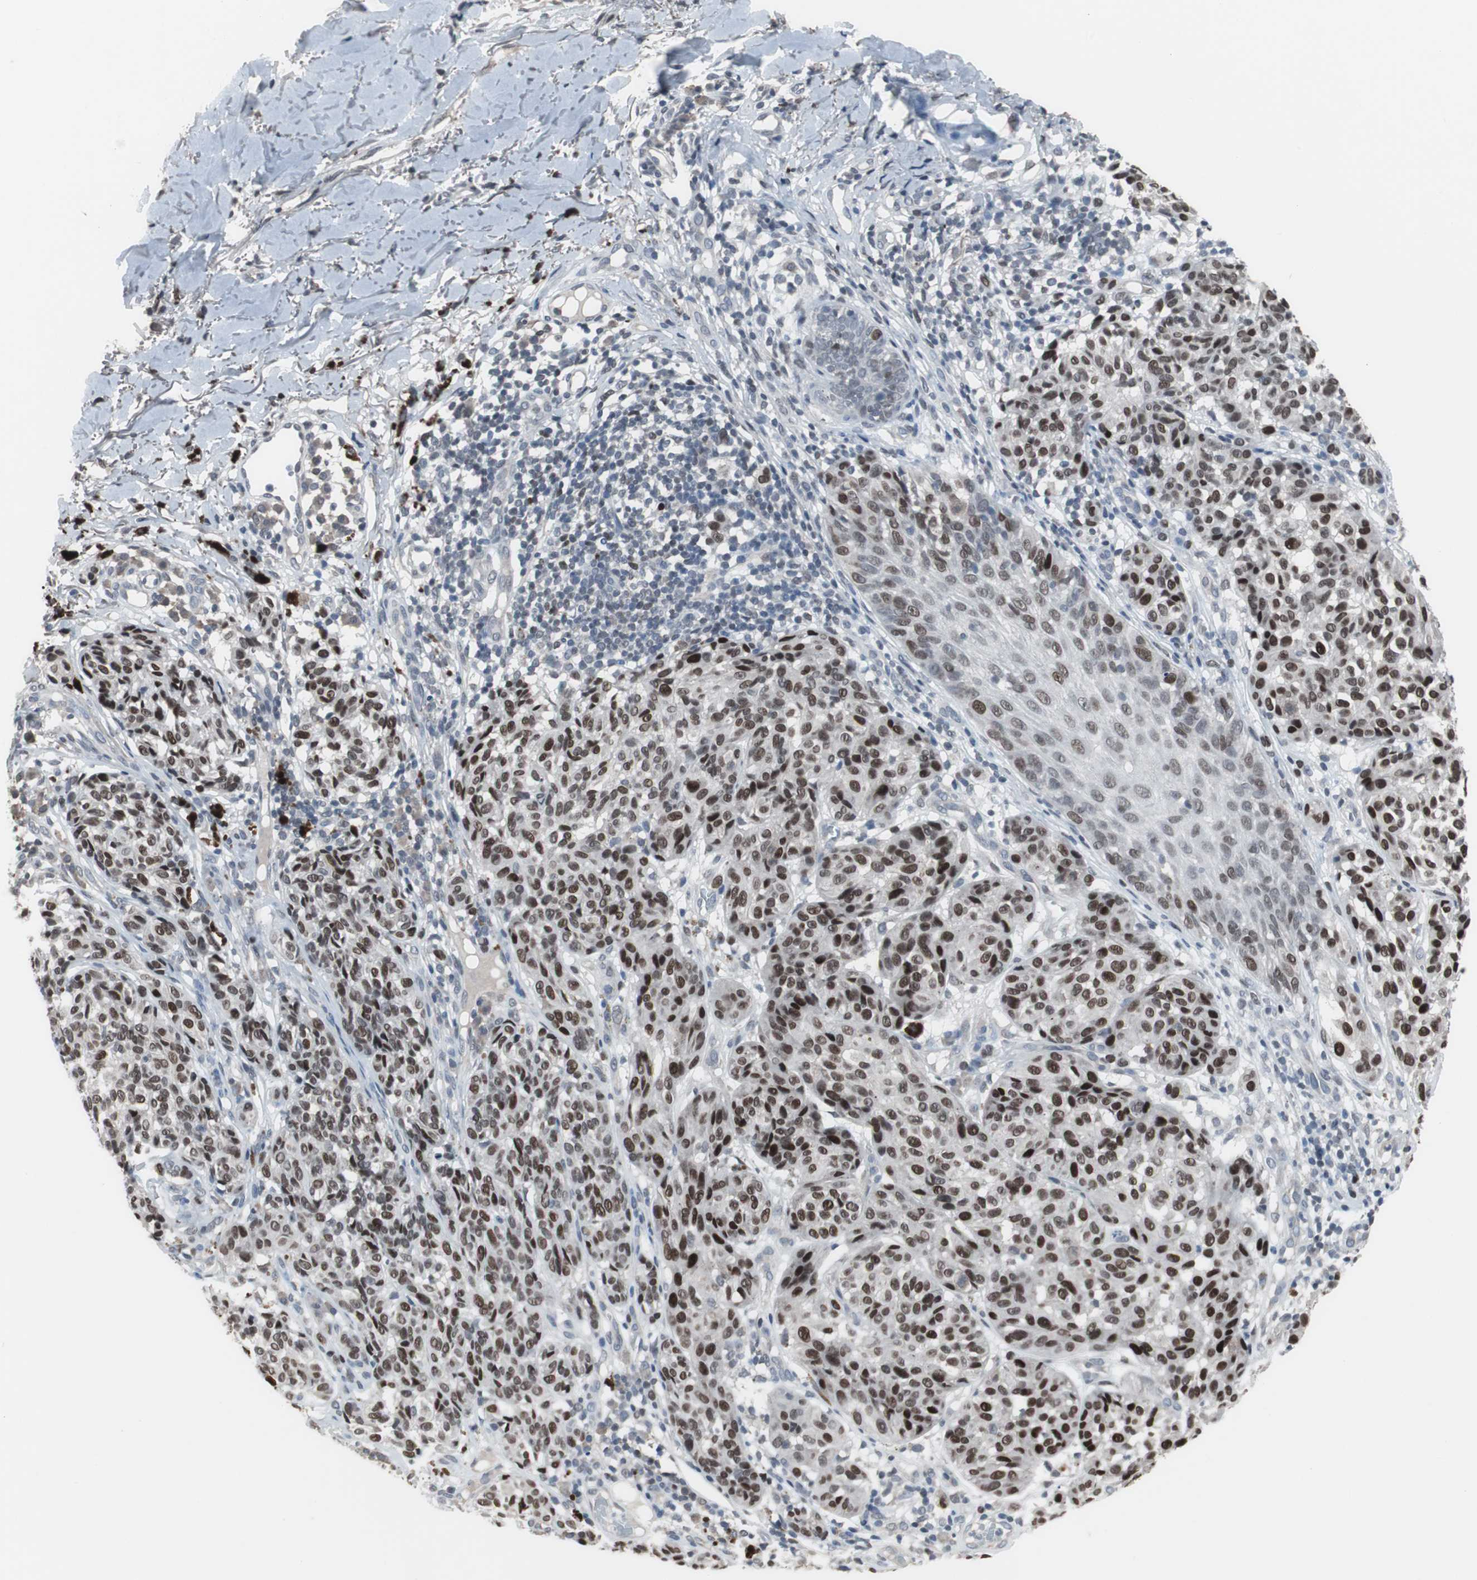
{"staining": {"intensity": "strong", "quantity": ">75%", "location": "nuclear"}, "tissue": "melanoma", "cell_type": "Tumor cells", "image_type": "cancer", "snomed": [{"axis": "morphology", "description": "Malignant melanoma, NOS"}, {"axis": "topography", "description": "Skin"}], "caption": "Protein staining of melanoma tissue displays strong nuclear expression in approximately >75% of tumor cells. (Brightfield microscopy of DAB IHC at high magnification).", "gene": "FOXP4", "patient": {"sex": "female", "age": 46}}